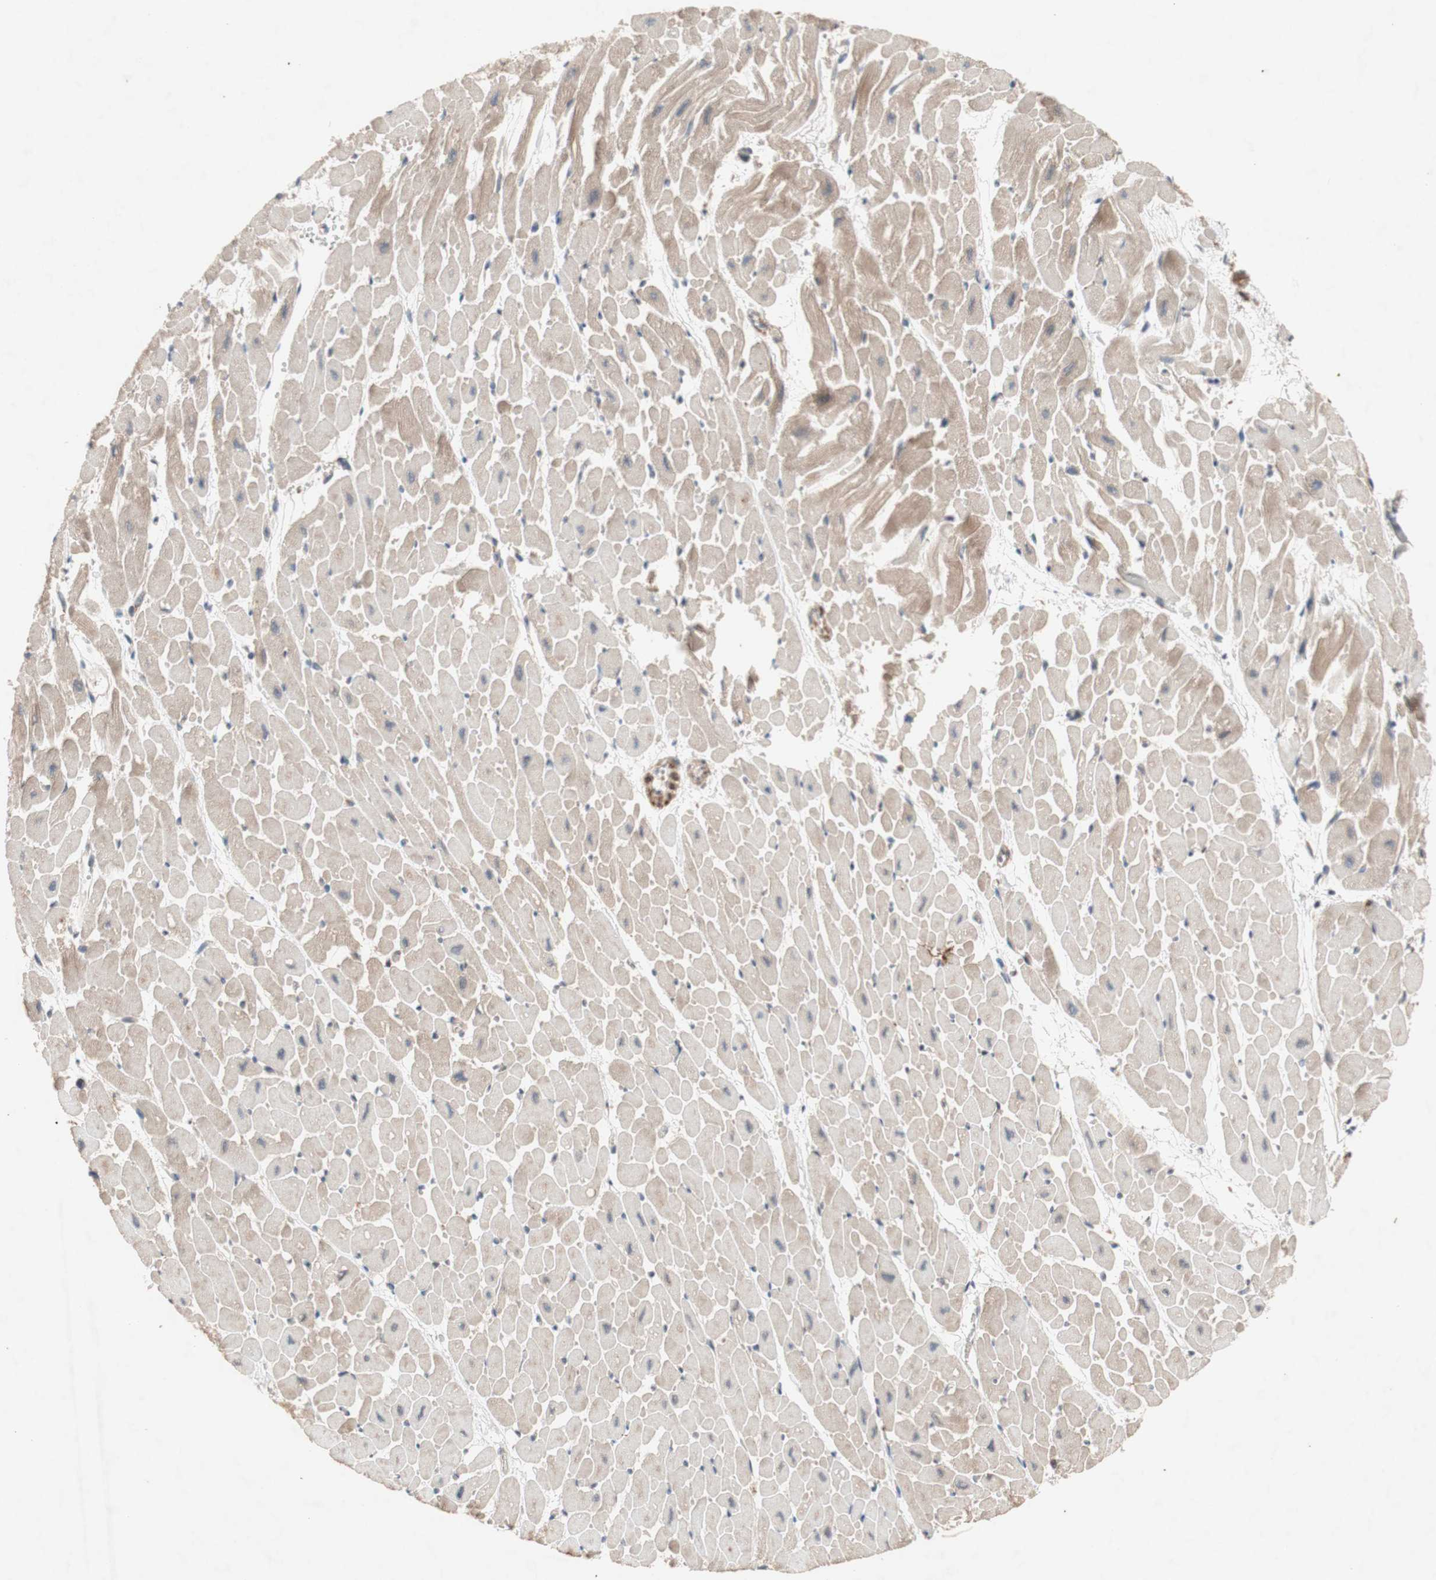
{"staining": {"intensity": "weak", "quantity": "25%-75%", "location": "cytoplasmic/membranous"}, "tissue": "heart muscle", "cell_type": "Cardiomyocytes", "image_type": "normal", "snomed": [{"axis": "morphology", "description": "Normal tissue, NOS"}, {"axis": "topography", "description": "Heart"}], "caption": "An IHC histopathology image of unremarkable tissue is shown. Protein staining in brown highlights weak cytoplasmic/membranous positivity in heart muscle within cardiomyocytes.", "gene": "DDOST", "patient": {"sex": "male", "age": 45}}